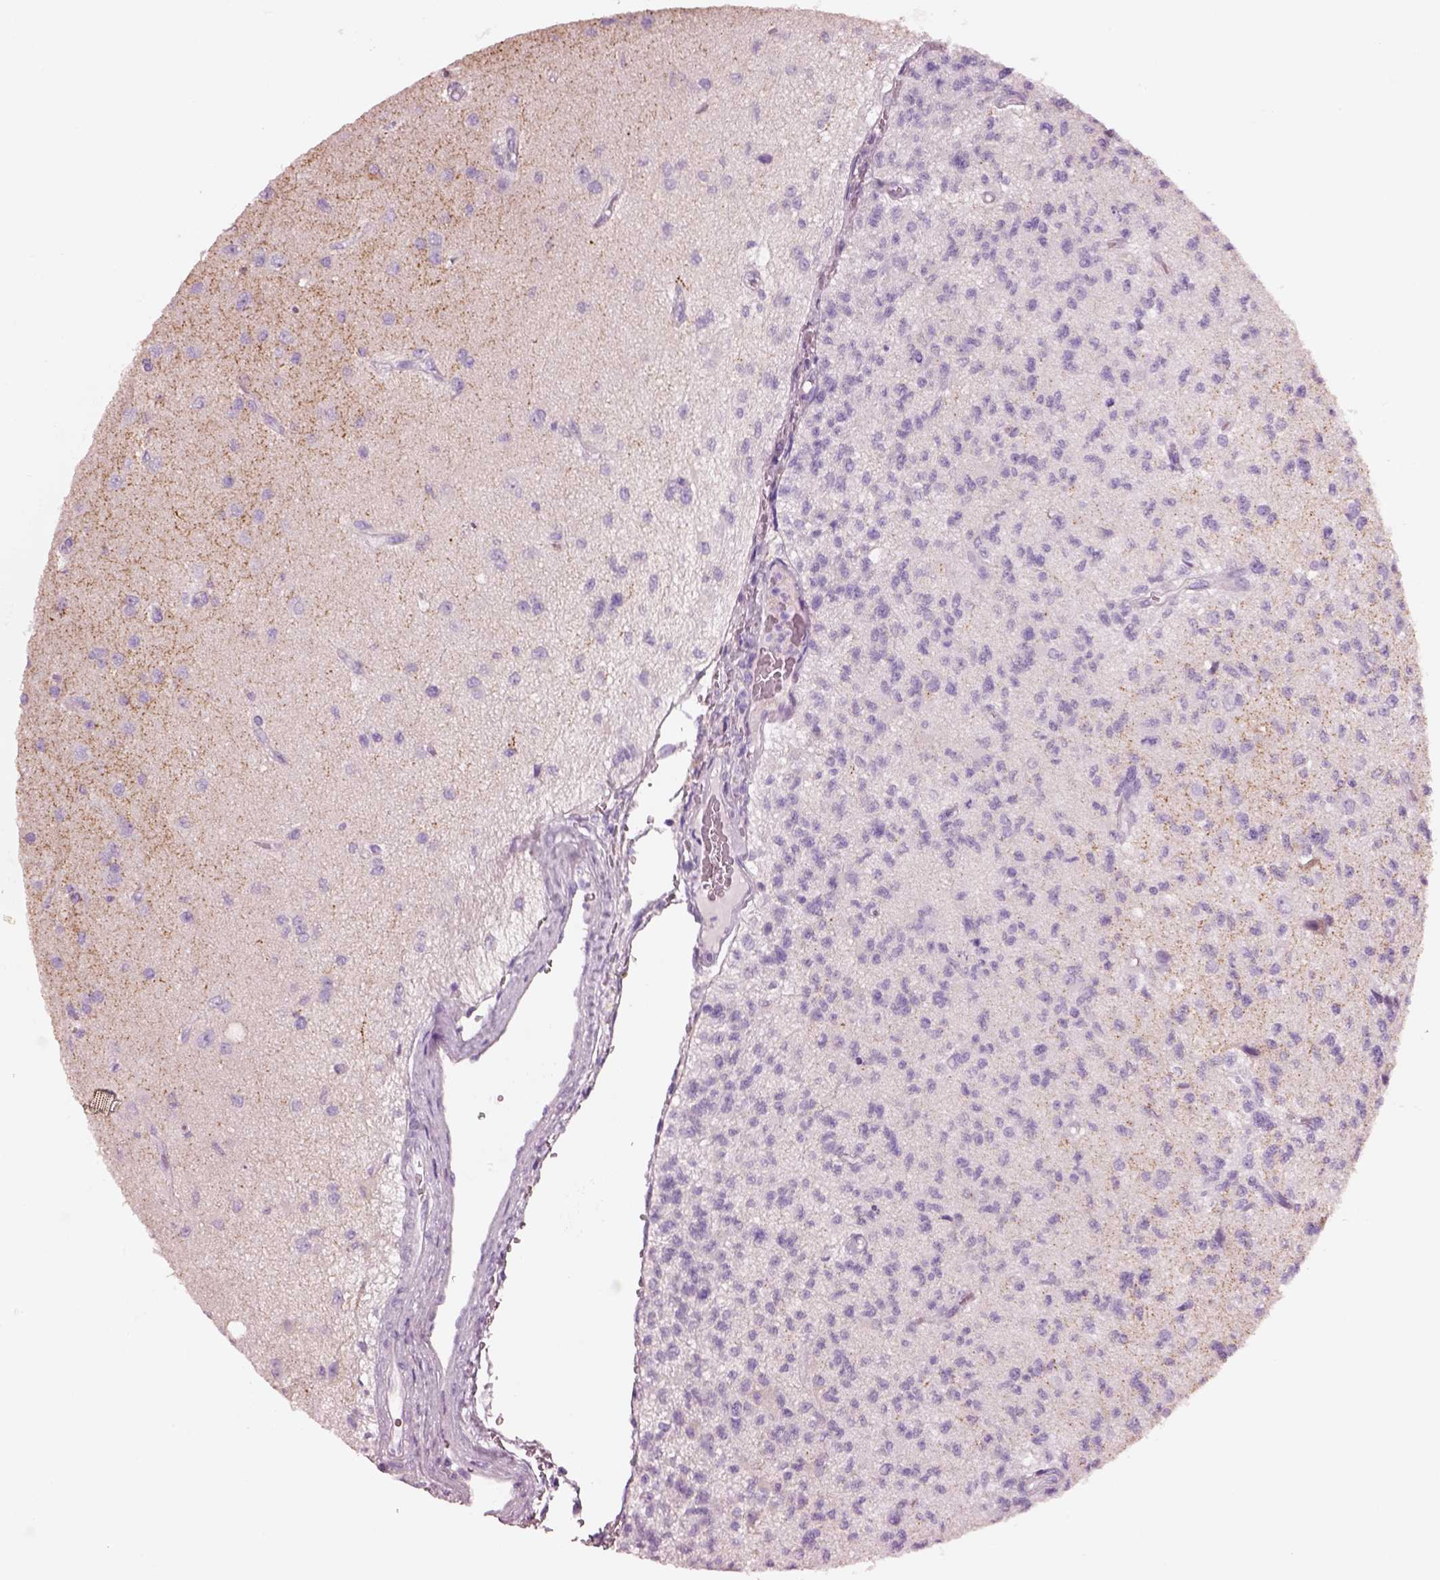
{"staining": {"intensity": "negative", "quantity": "none", "location": "none"}, "tissue": "glioma", "cell_type": "Tumor cells", "image_type": "cancer", "snomed": [{"axis": "morphology", "description": "Glioma, malignant, High grade"}, {"axis": "topography", "description": "Brain"}], "caption": "The immunohistochemistry (IHC) histopathology image has no significant expression in tumor cells of glioma tissue.", "gene": "PNOC", "patient": {"sex": "male", "age": 56}}